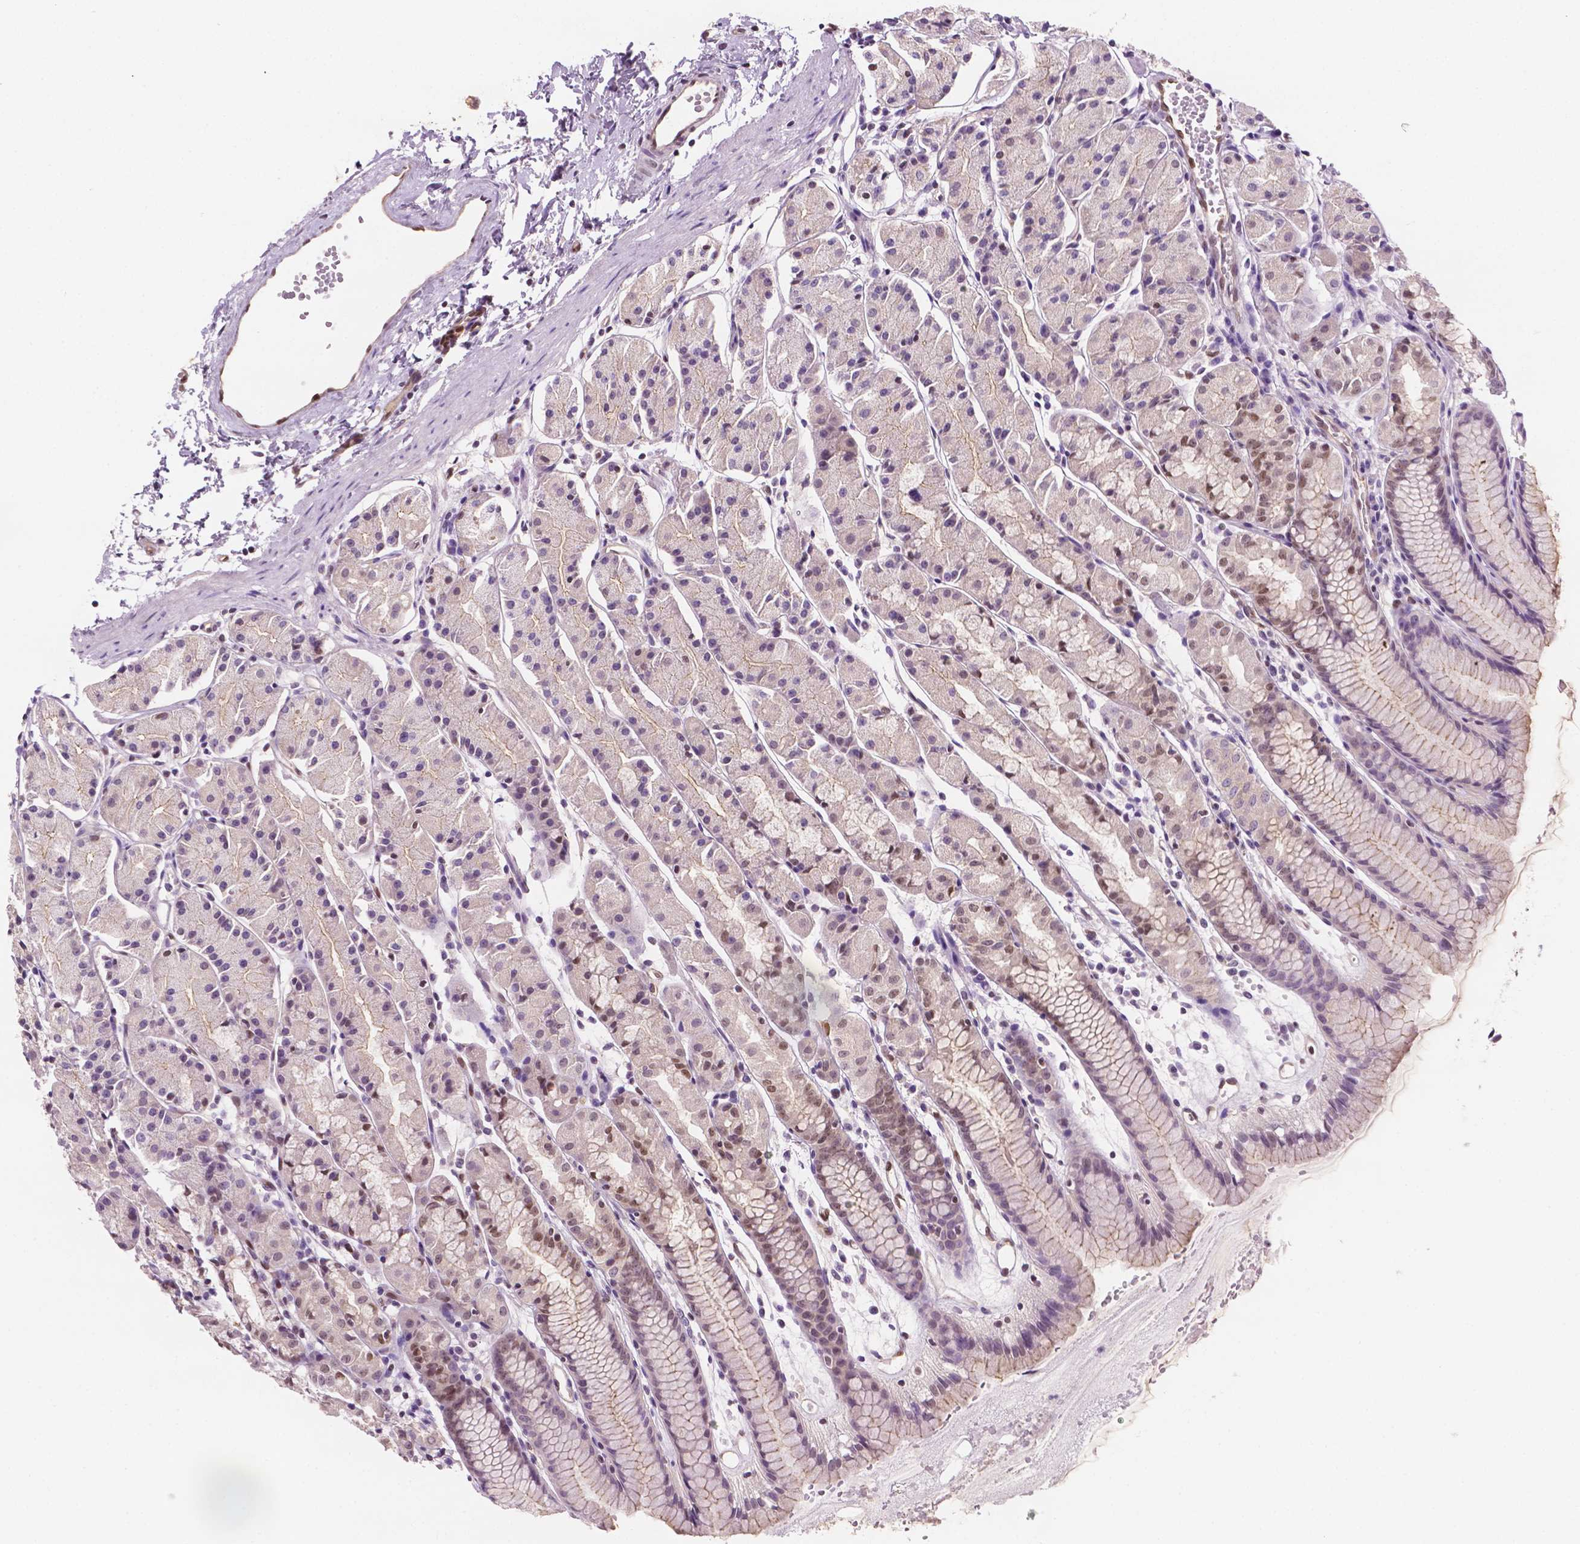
{"staining": {"intensity": "weak", "quantity": "25%-75%", "location": "nuclear"}, "tissue": "stomach", "cell_type": "Glandular cells", "image_type": "normal", "snomed": [{"axis": "morphology", "description": "Normal tissue, NOS"}, {"axis": "topography", "description": "Stomach, upper"}], "caption": "Human stomach stained with a brown dye shows weak nuclear positive expression in approximately 25%-75% of glandular cells.", "gene": "ERF", "patient": {"sex": "male", "age": 47}}